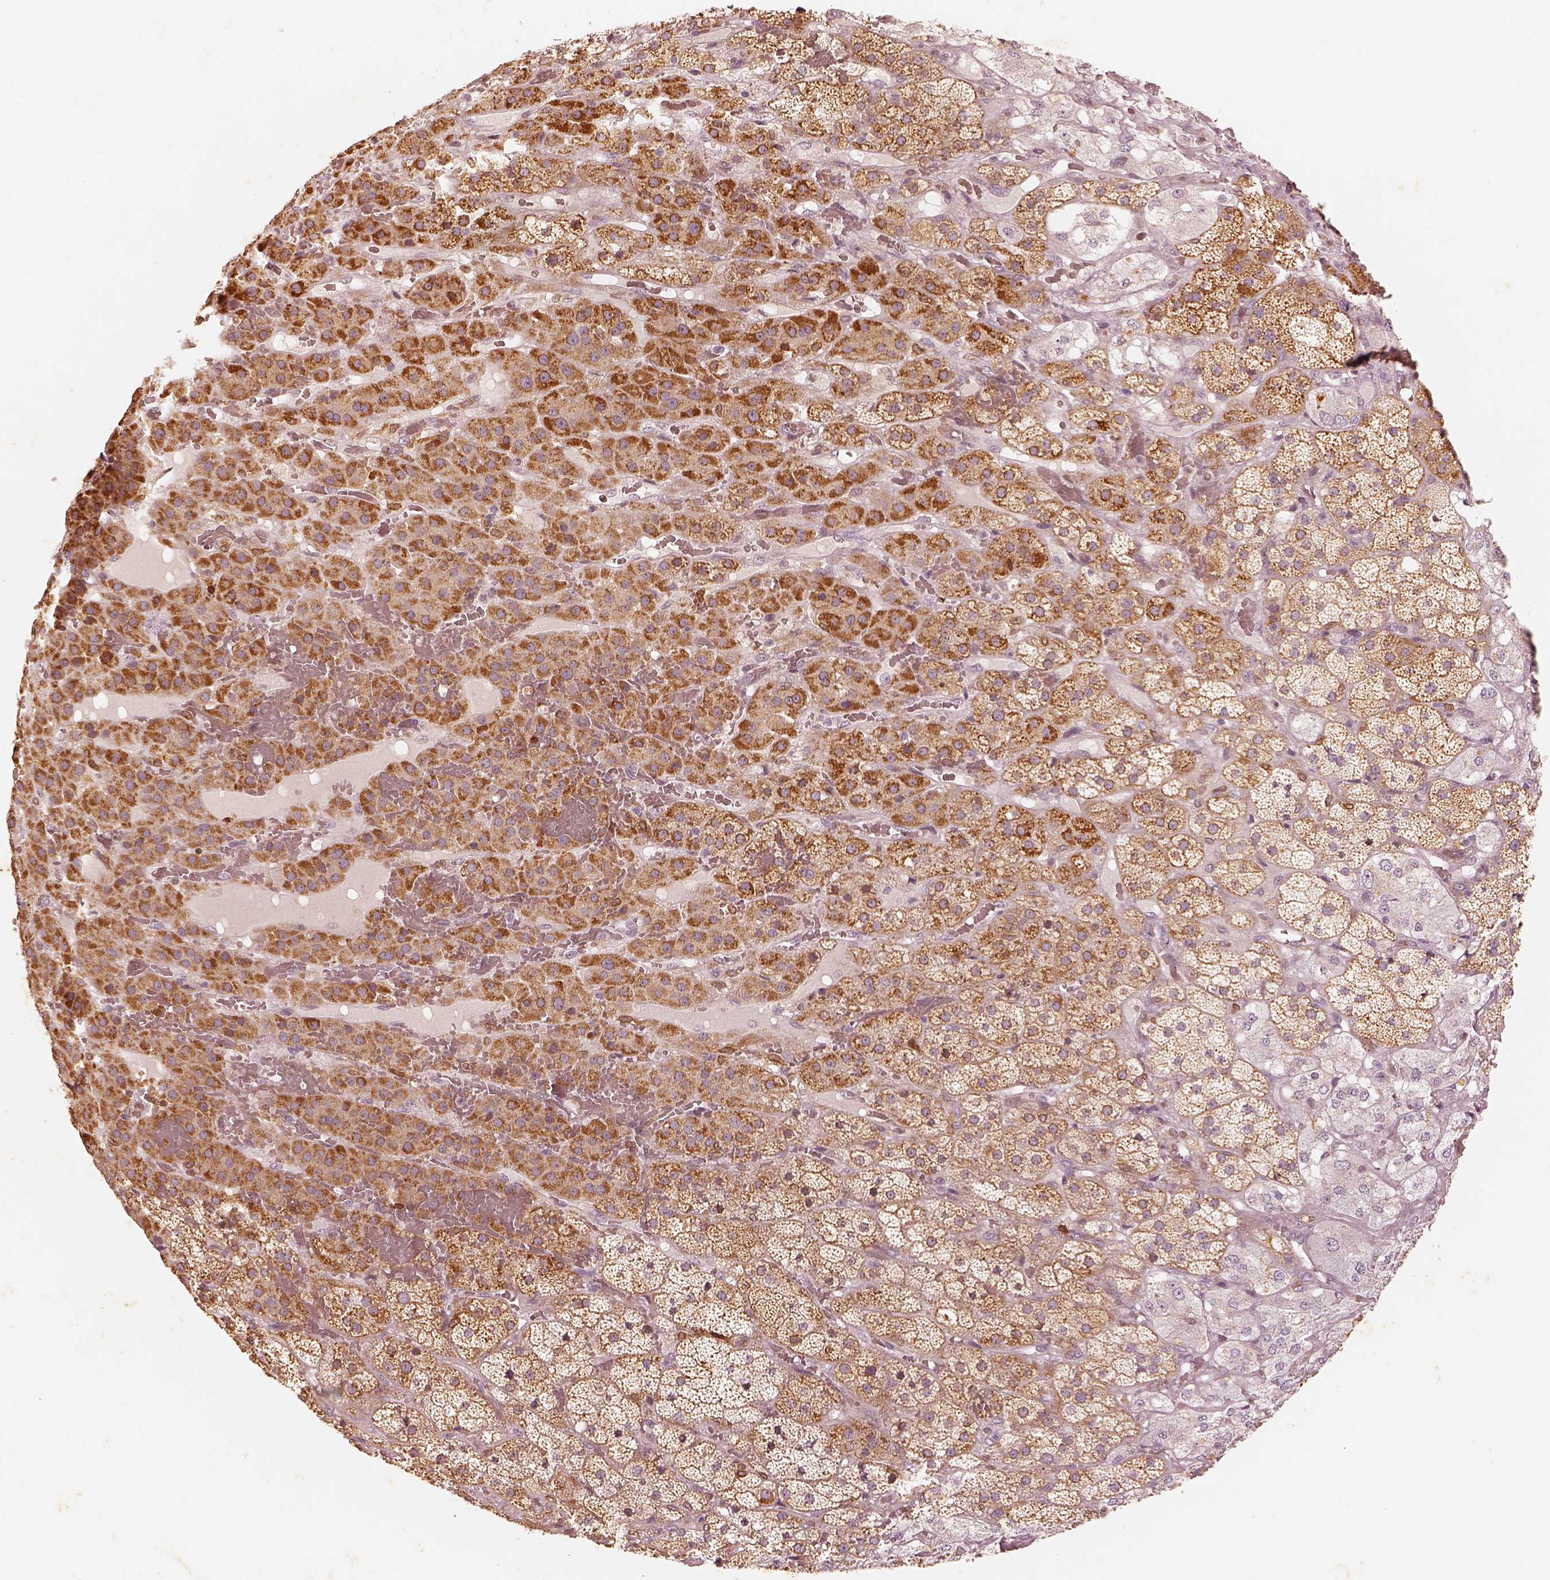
{"staining": {"intensity": "strong", "quantity": ">75%", "location": "cytoplasmic/membranous"}, "tissue": "adrenal gland", "cell_type": "Glandular cells", "image_type": "normal", "snomed": [{"axis": "morphology", "description": "Normal tissue, NOS"}, {"axis": "topography", "description": "Adrenal gland"}], "caption": "About >75% of glandular cells in normal human adrenal gland demonstrate strong cytoplasmic/membranous protein staining as visualized by brown immunohistochemical staining.", "gene": "WLS", "patient": {"sex": "male", "age": 57}}